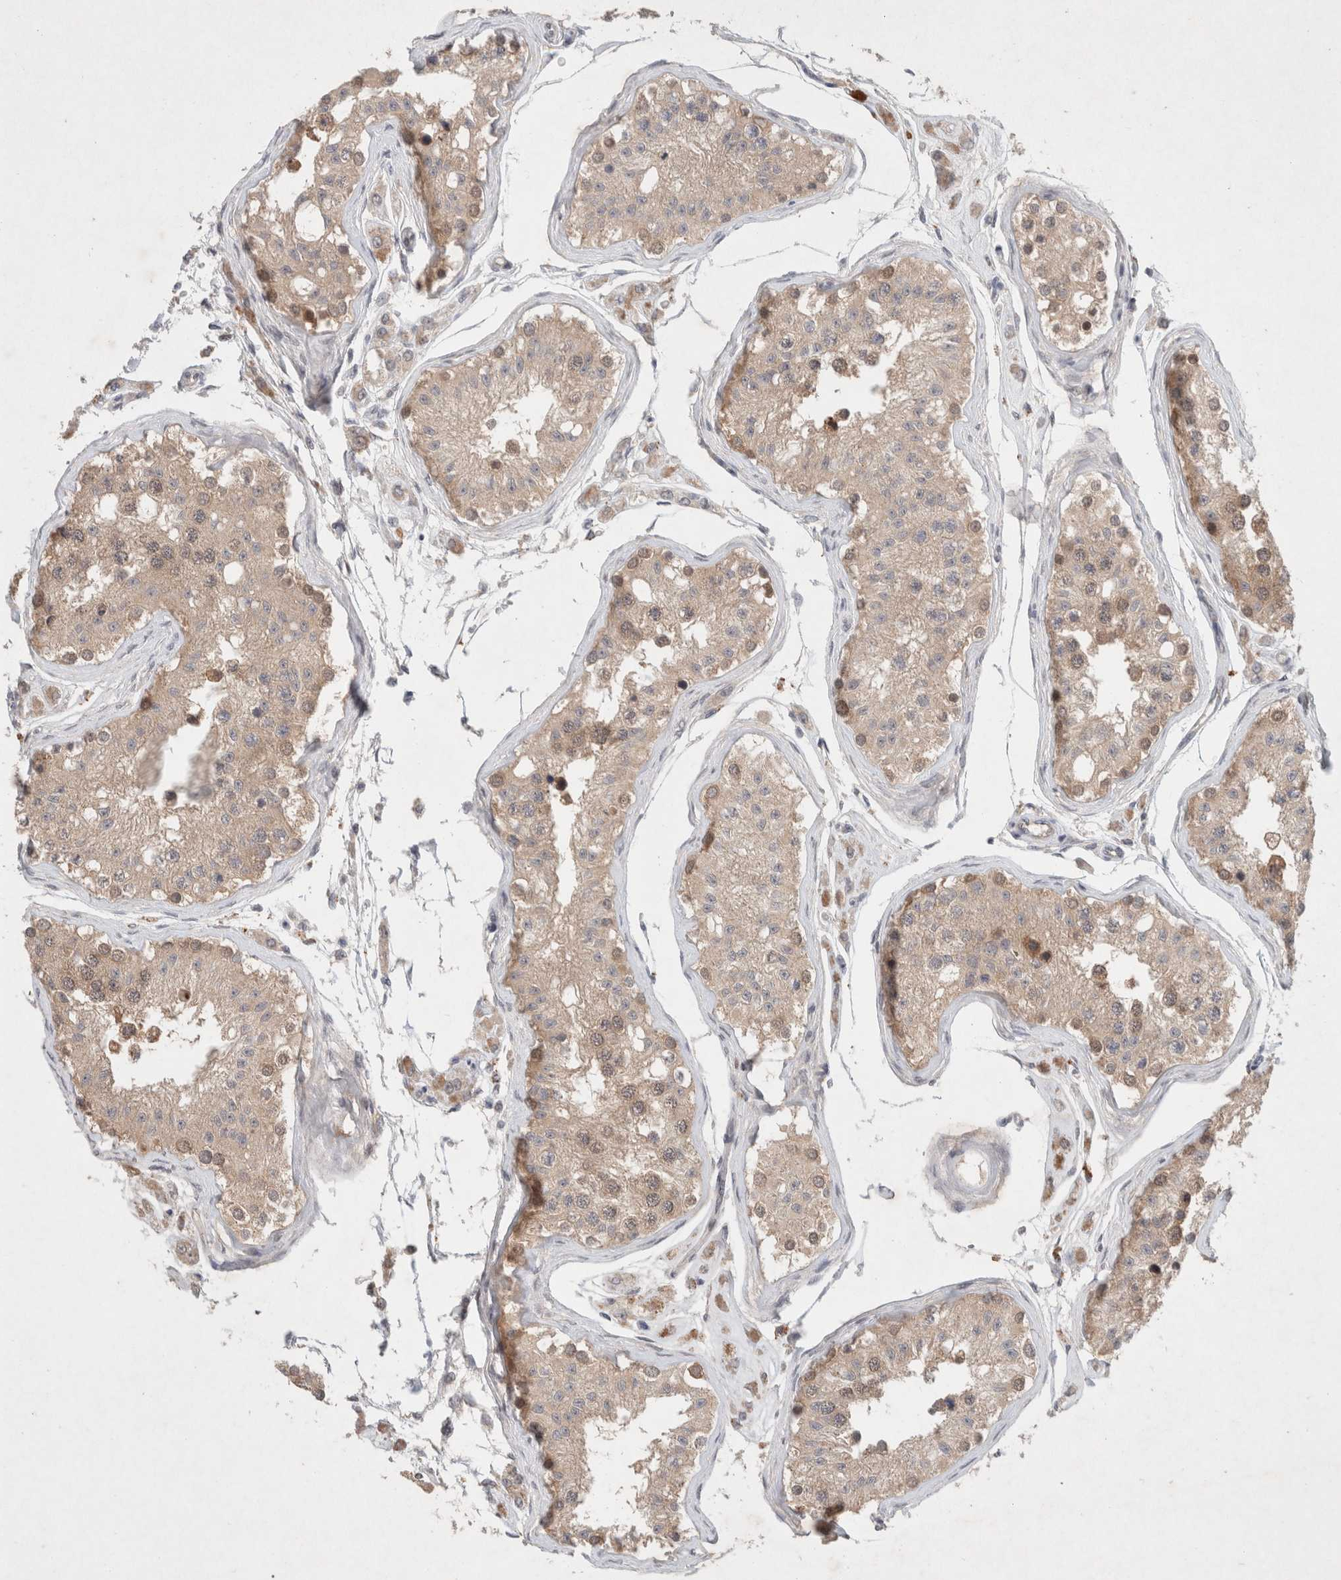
{"staining": {"intensity": "moderate", "quantity": ">75%", "location": "cytoplasmic/membranous"}, "tissue": "testis", "cell_type": "Cells in seminiferous ducts", "image_type": "normal", "snomed": [{"axis": "morphology", "description": "Normal tissue, NOS"}, {"axis": "morphology", "description": "Adenocarcinoma, metastatic, NOS"}, {"axis": "topography", "description": "Testis"}], "caption": "Protein staining of unremarkable testis shows moderate cytoplasmic/membranous positivity in approximately >75% of cells in seminiferous ducts.", "gene": "RASAL2", "patient": {"sex": "male", "age": 26}}